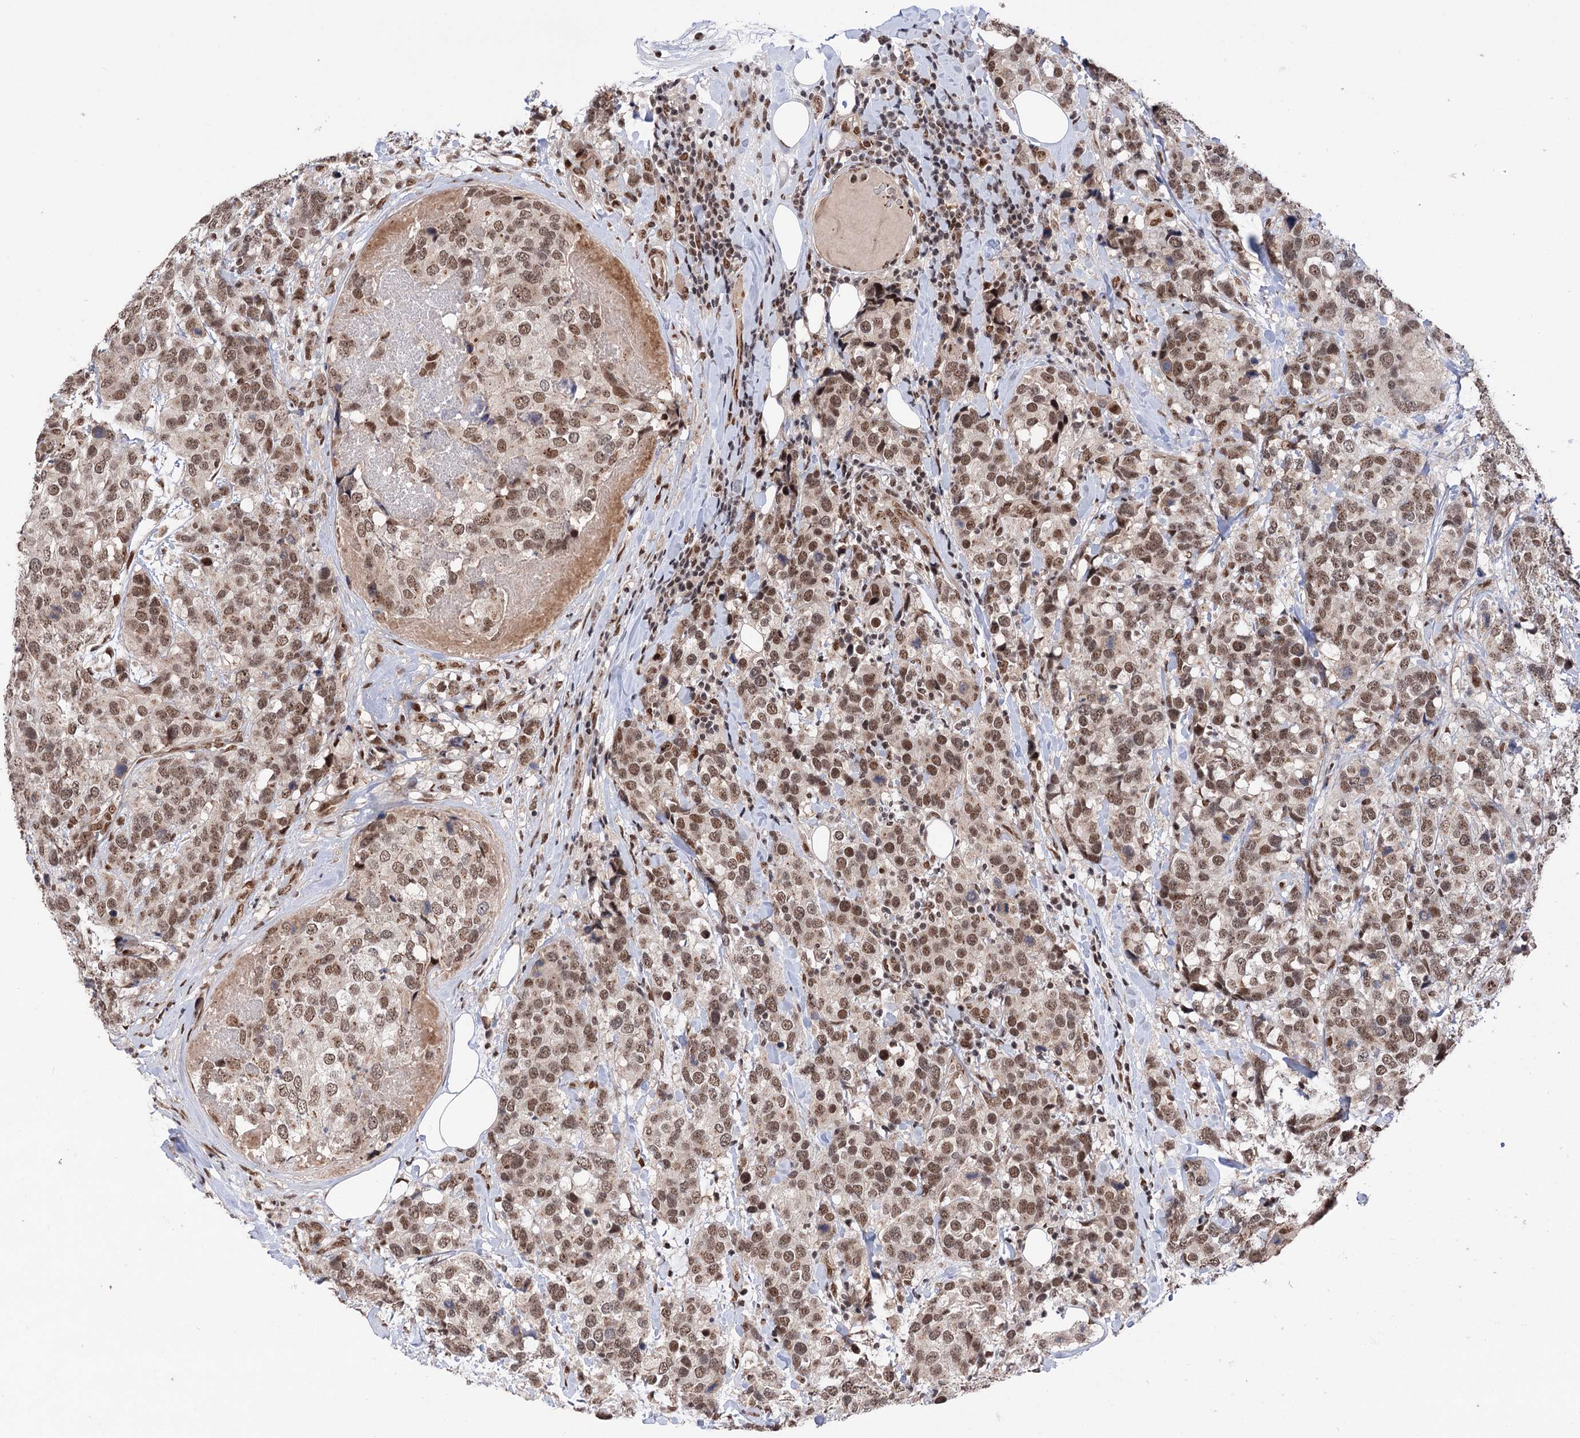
{"staining": {"intensity": "moderate", "quantity": ">75%", "location": "nuclear"}, "tissue": "breast cancer", "cell_type": "Tumor cells", "image_type": "cancer", "snomed": [{"axis": "morphology", "description": "Lobular carcinoma"}, {"axis": "topography", "description": "Breast"}], "caption": "Breast cancer tissue reveals moderate nuclear expression in approximately >75% of tumor cells The protein is shown in brown color, while the nuclei are stained blue.", "gene": "MAML1", "patient": {"sex": "female", "age": 59}}